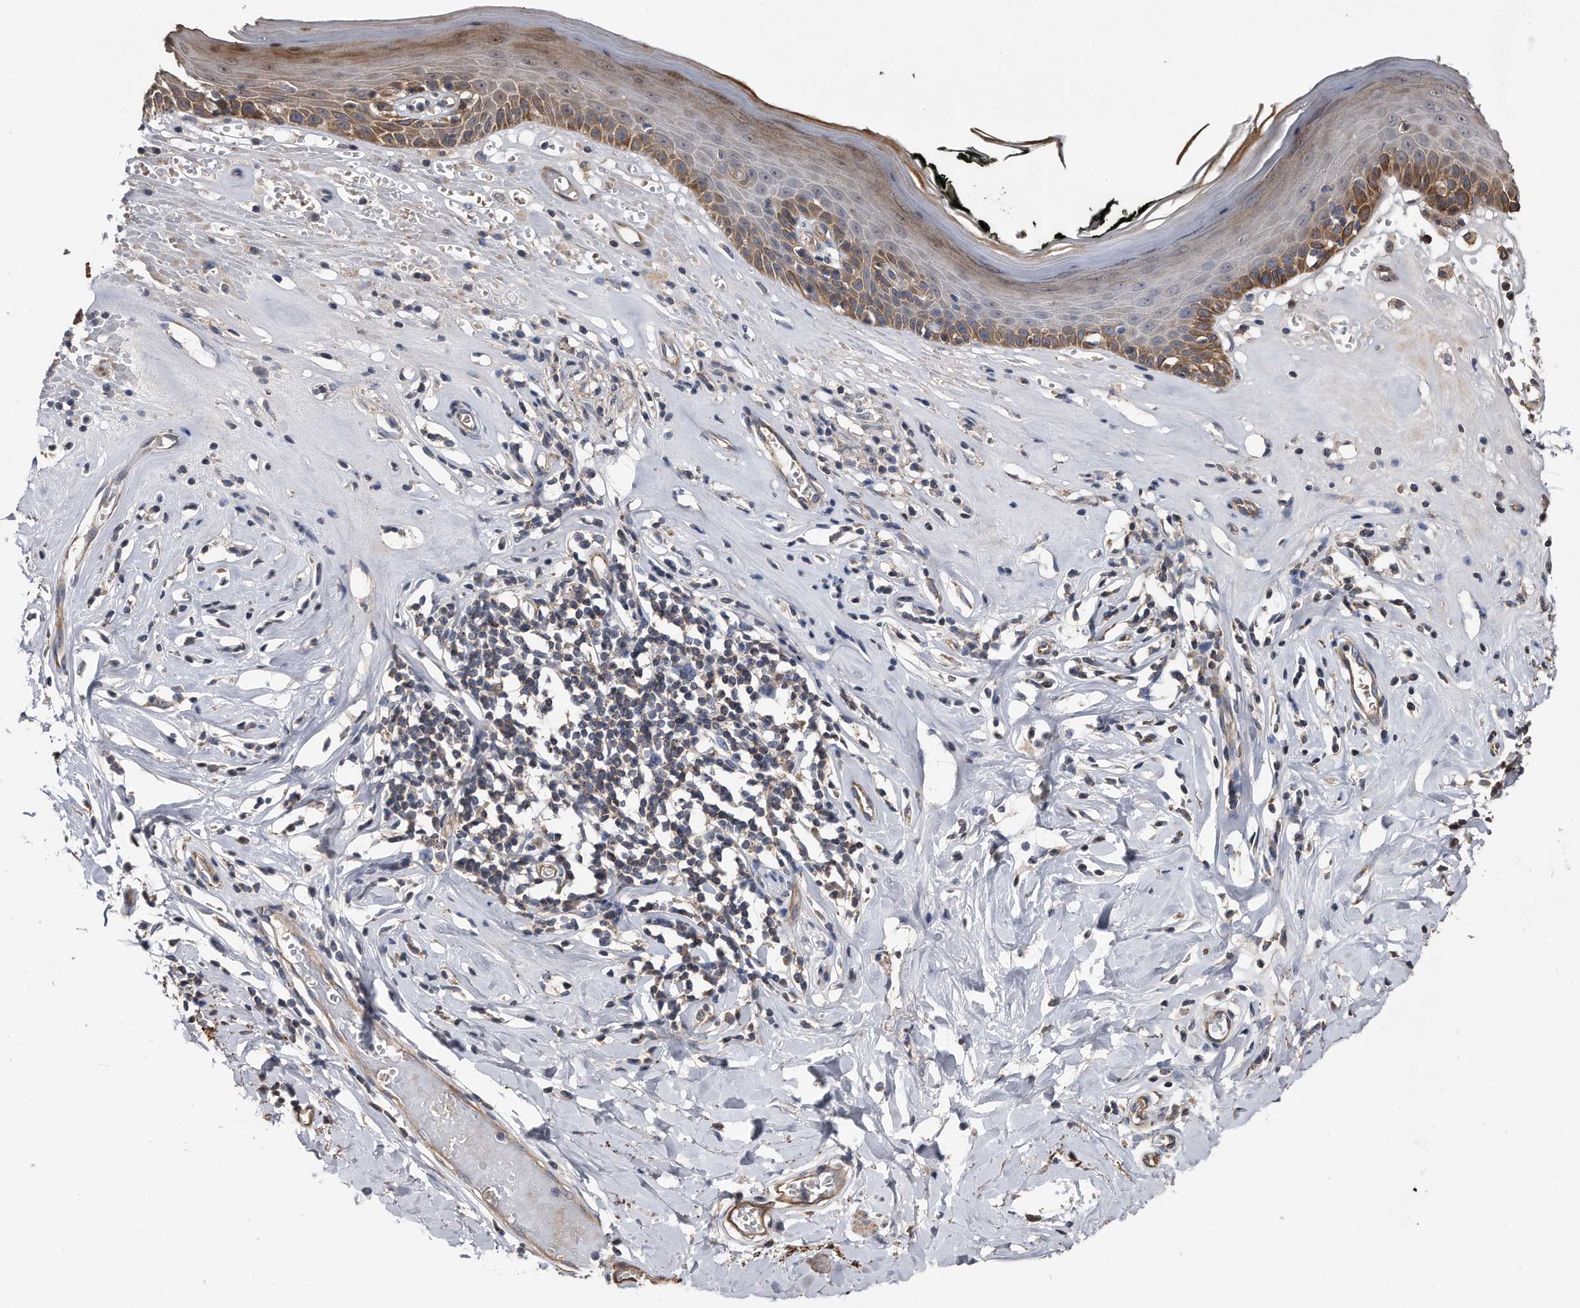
{"staining": {"intensity": "moderate", "quantity": "25%-75%", "location": "cytoplasmic/membranous,nuclear"}, "tissue": "skin", "cell_type": "Epidermal cells", "image_type": "normal", "snomed": [{"axis": "morphology", "description": "Normal tissue, NOS"}, {"axis": "morphology", "description": "Inflammation, NOS"}, {"axis": "topography", "description": "Vulva"}], "caption": "Immunohistochemistry (IHC) (DAB) staining of unremarkable human skin demonstrates moderate cytoplasmic/membranous,nuclear protein positivity in about 25%-75% of epidermal cells. (DAB (3,3'-diaminobenzidine) = brown stain, brightfield microscopy at high magnification).", "gene": "KCND3", "patient": {"sex": "female", "age": 84}}